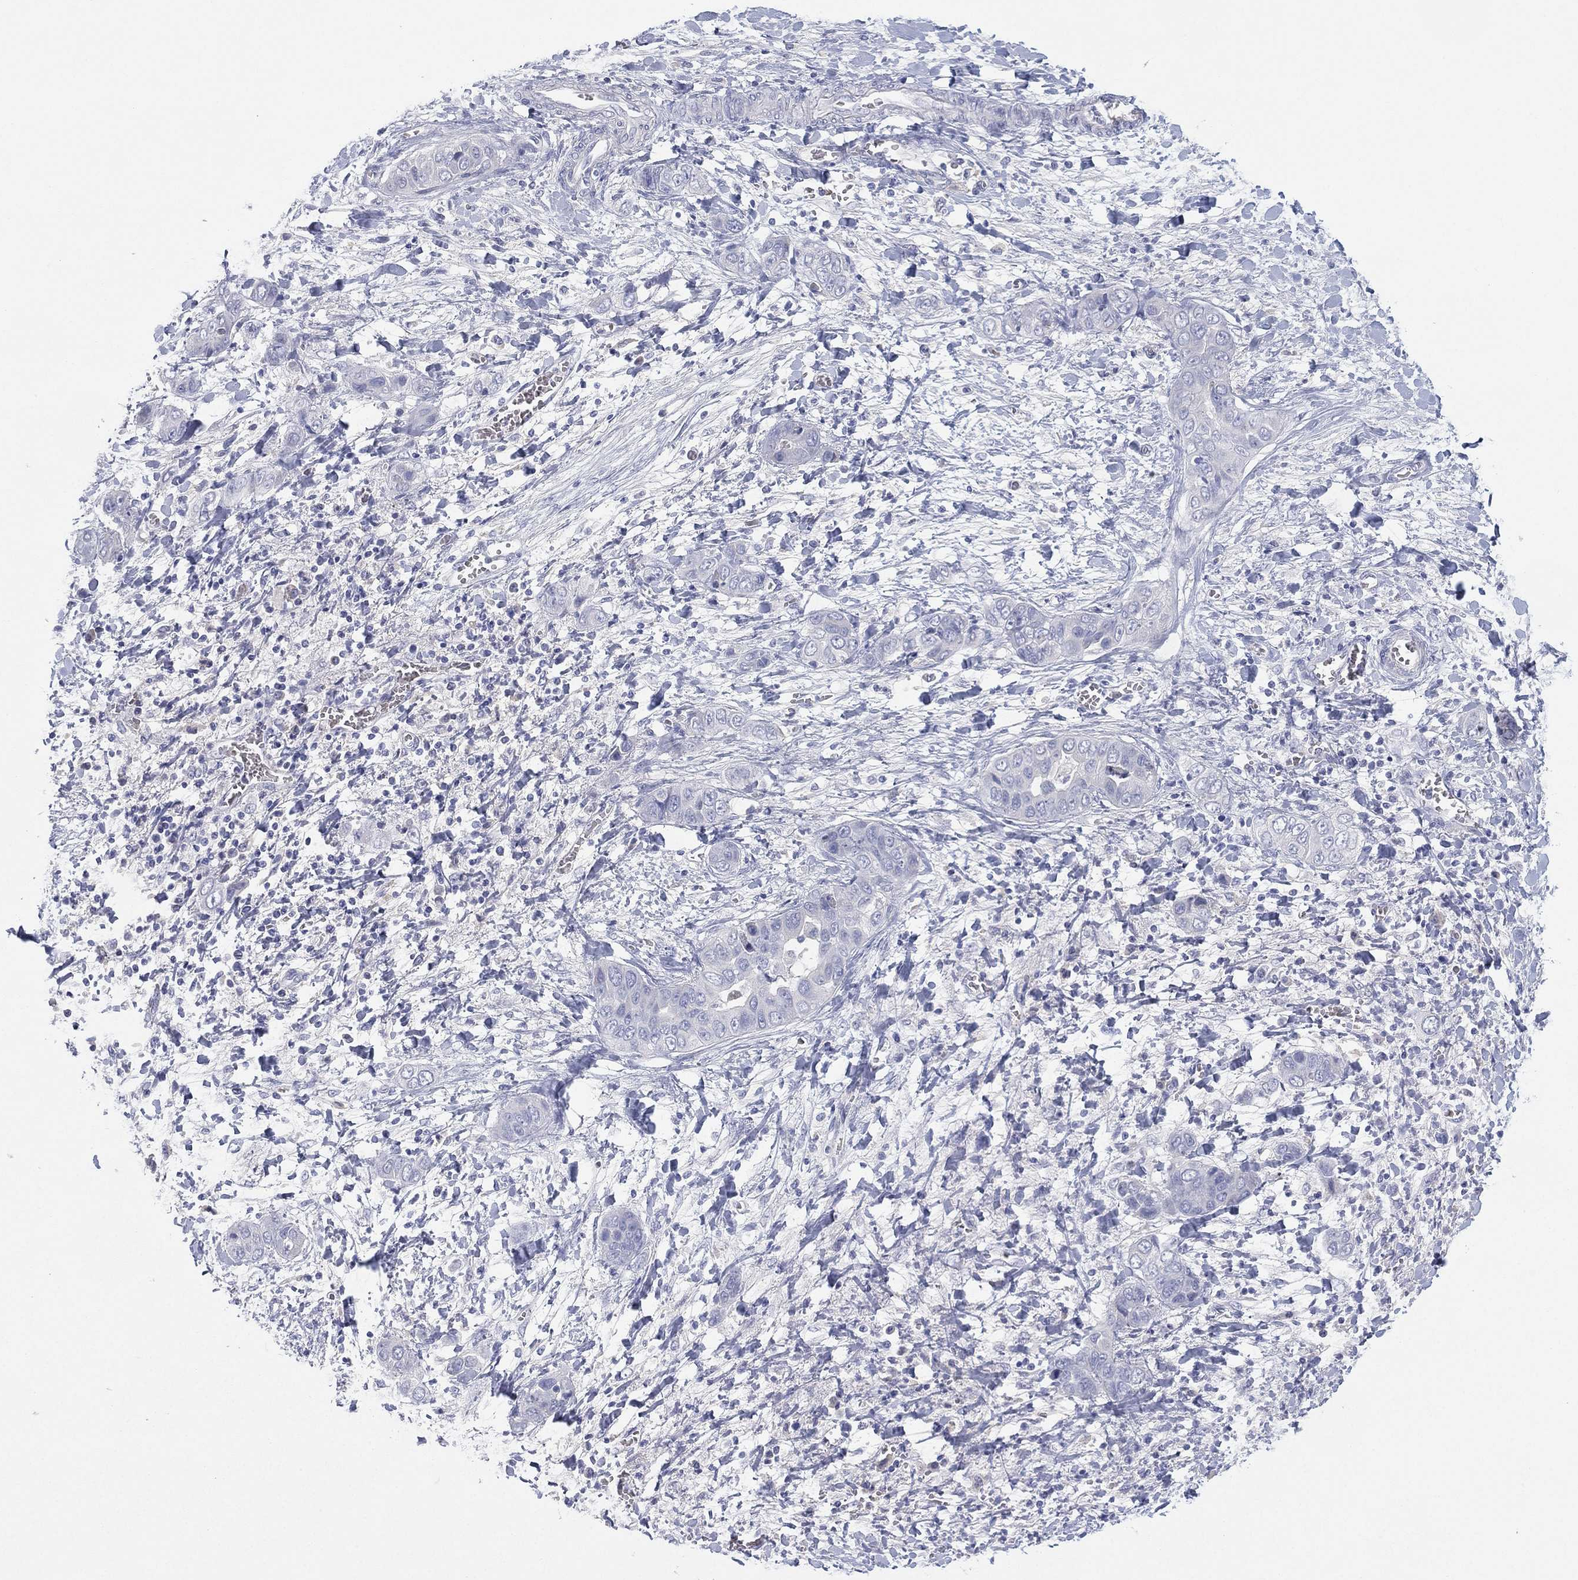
{"staining": {"intensity": "negative", "quantity": "none", "location": "none"}, "tissue": "liver cancer", "cell_type": "Tumor cells", "image_type": "cancer", "snomed": [{"axis": "morphology", "description": "Cholangiocarcinoma"}, {"axis": "topography", "description": "Liver"}], "caption": "IHC image of liver cholangiocarcinoma stained for a protein (brown), which shows no expression in tumor cells. Nuclei are stained in blue.", "gene": "CYP2D6", "patient": {"sex": "female", "age": 52}}